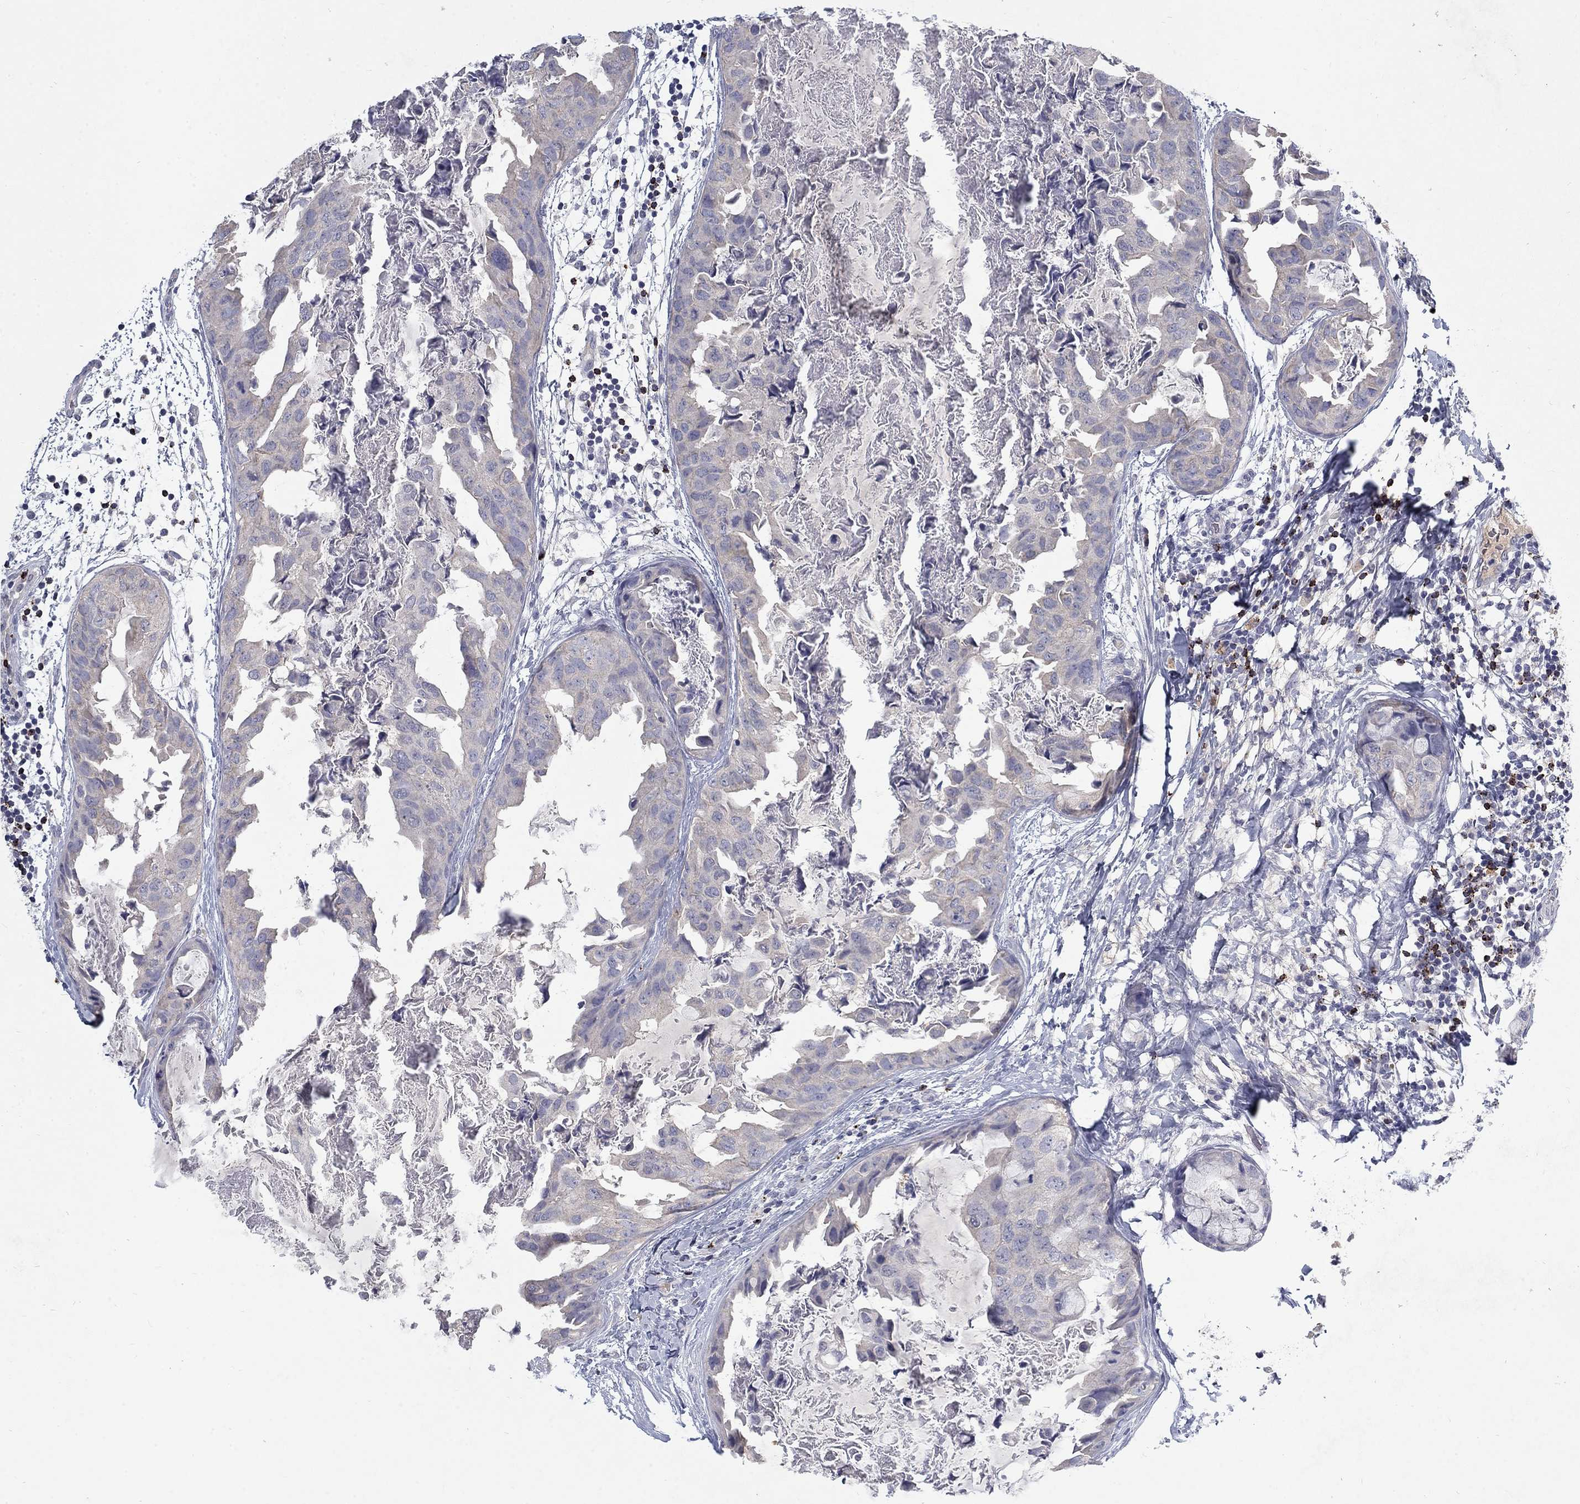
{"staining": {"intensity": "negative", "quantity": "none", "location": "none"}, "tissue": "breast cancer", "cell_type": "Tumor cells", "image_type": "cancer", "snomed": [{"axis": "morphology", "description": "Normal tissue, NOS"}, {"axis": "morphology", "description": "Duct carcinoma"}, {"axis": "topography", "description": "Breast"}], "caption": "A micrograph of human breast infiltrating ductal carcinoma is negative for staining in tumor cells. (Stains: DAB immunohistochemistry with hematoxylin counter stain, Microscopy: brightfield microscopy at high magnification).", "gene": "GZMA", "patient": {"sex": "female", "age": 40}}